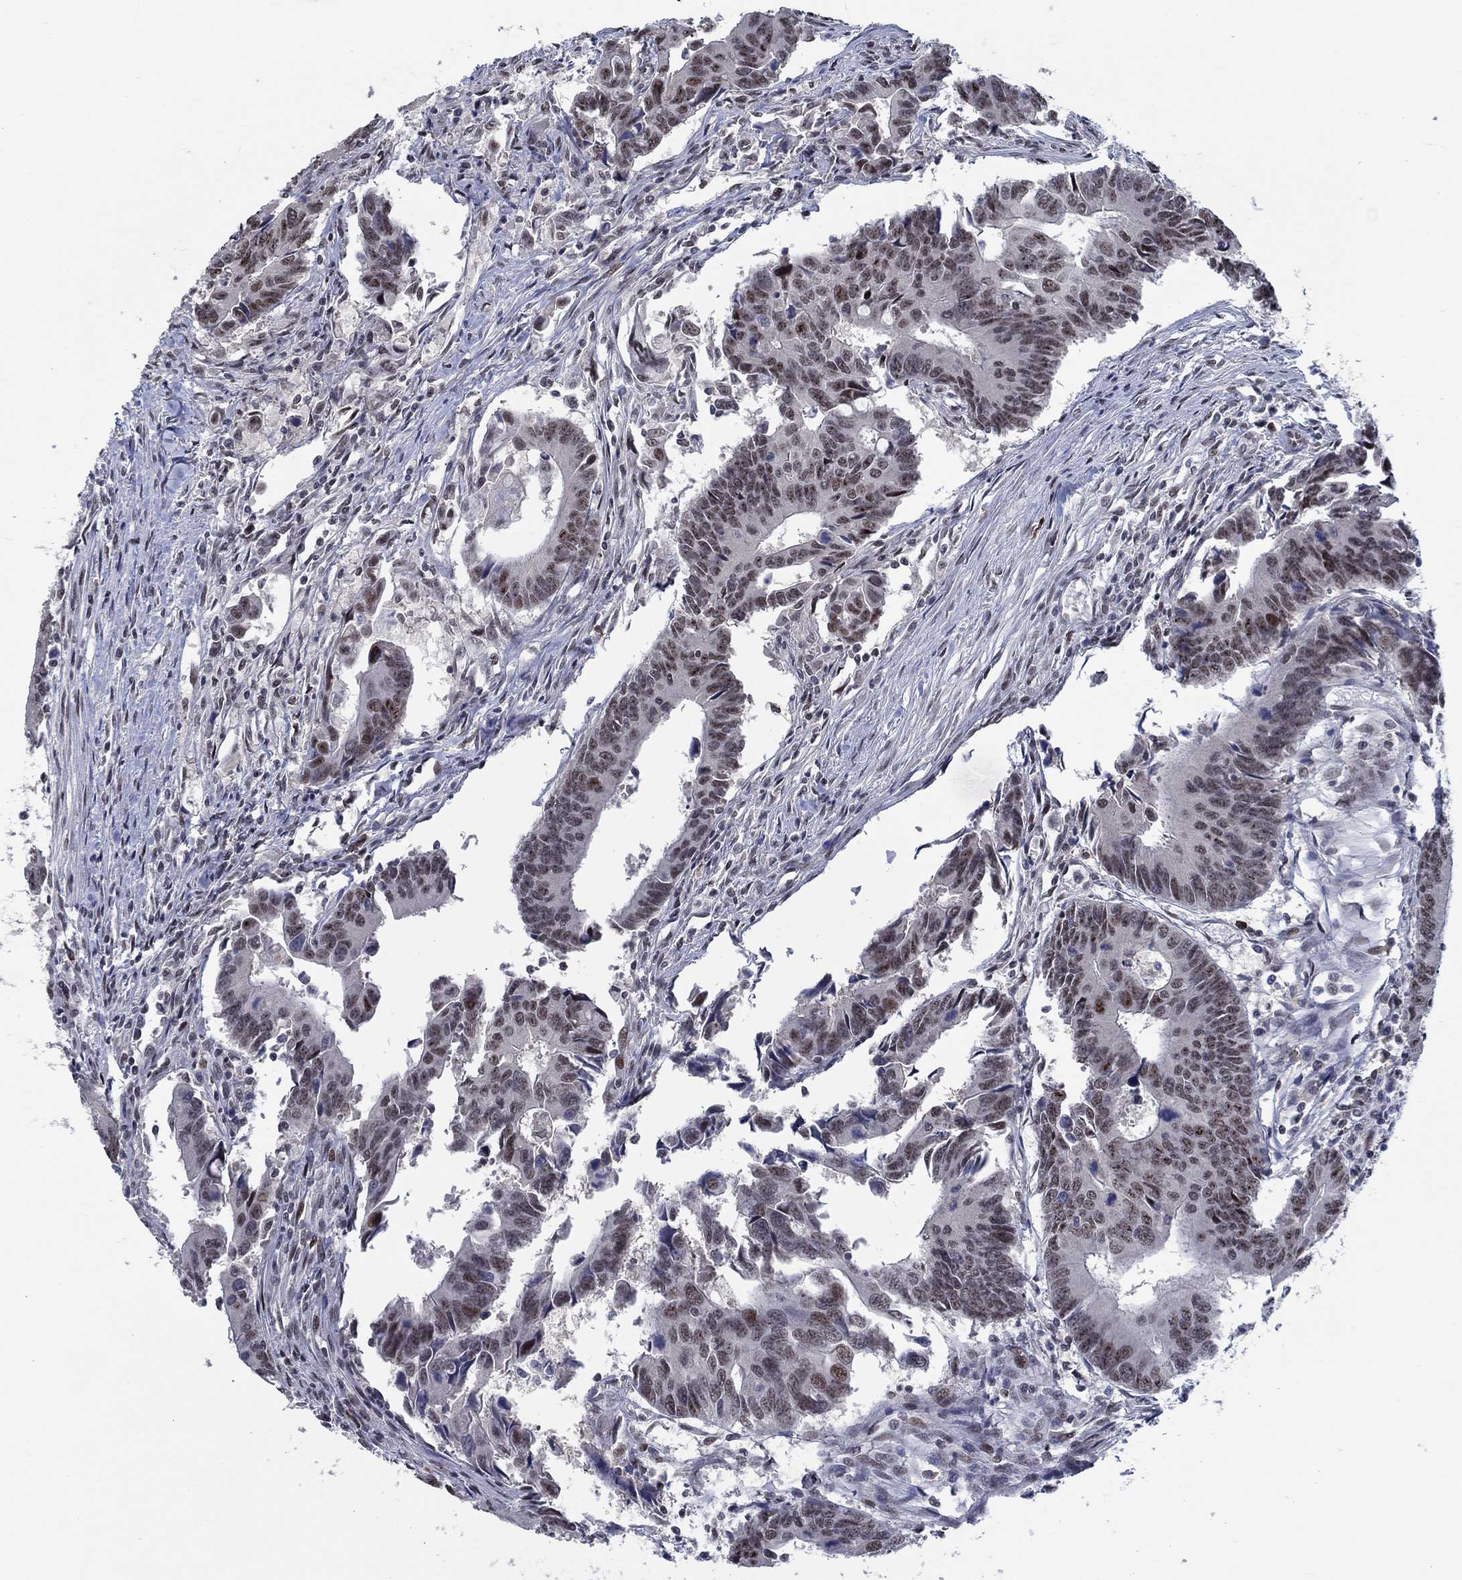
{"staining": {"intensity": "weak", "quantity": "25%-75%", "location": "nuclear"}, "tissue": "colorectal cancer", "cell_type": "Tumor cells", "image_type": "cancer", "snomed": [{"axis": "morphology", "description": "Adenocarcinoma, NOS"}, {"axis": "topography", "description": "Rectum"}], "caption": "DAB (3,3'-diaminobenzidine) immunohistochemical staining of colorectal cancer demonstrates weak nuclear protein expression in about 25%-75% of tumor cells.", "gene": "HTN1", "patient": {"sex": "male", "age": 67}}